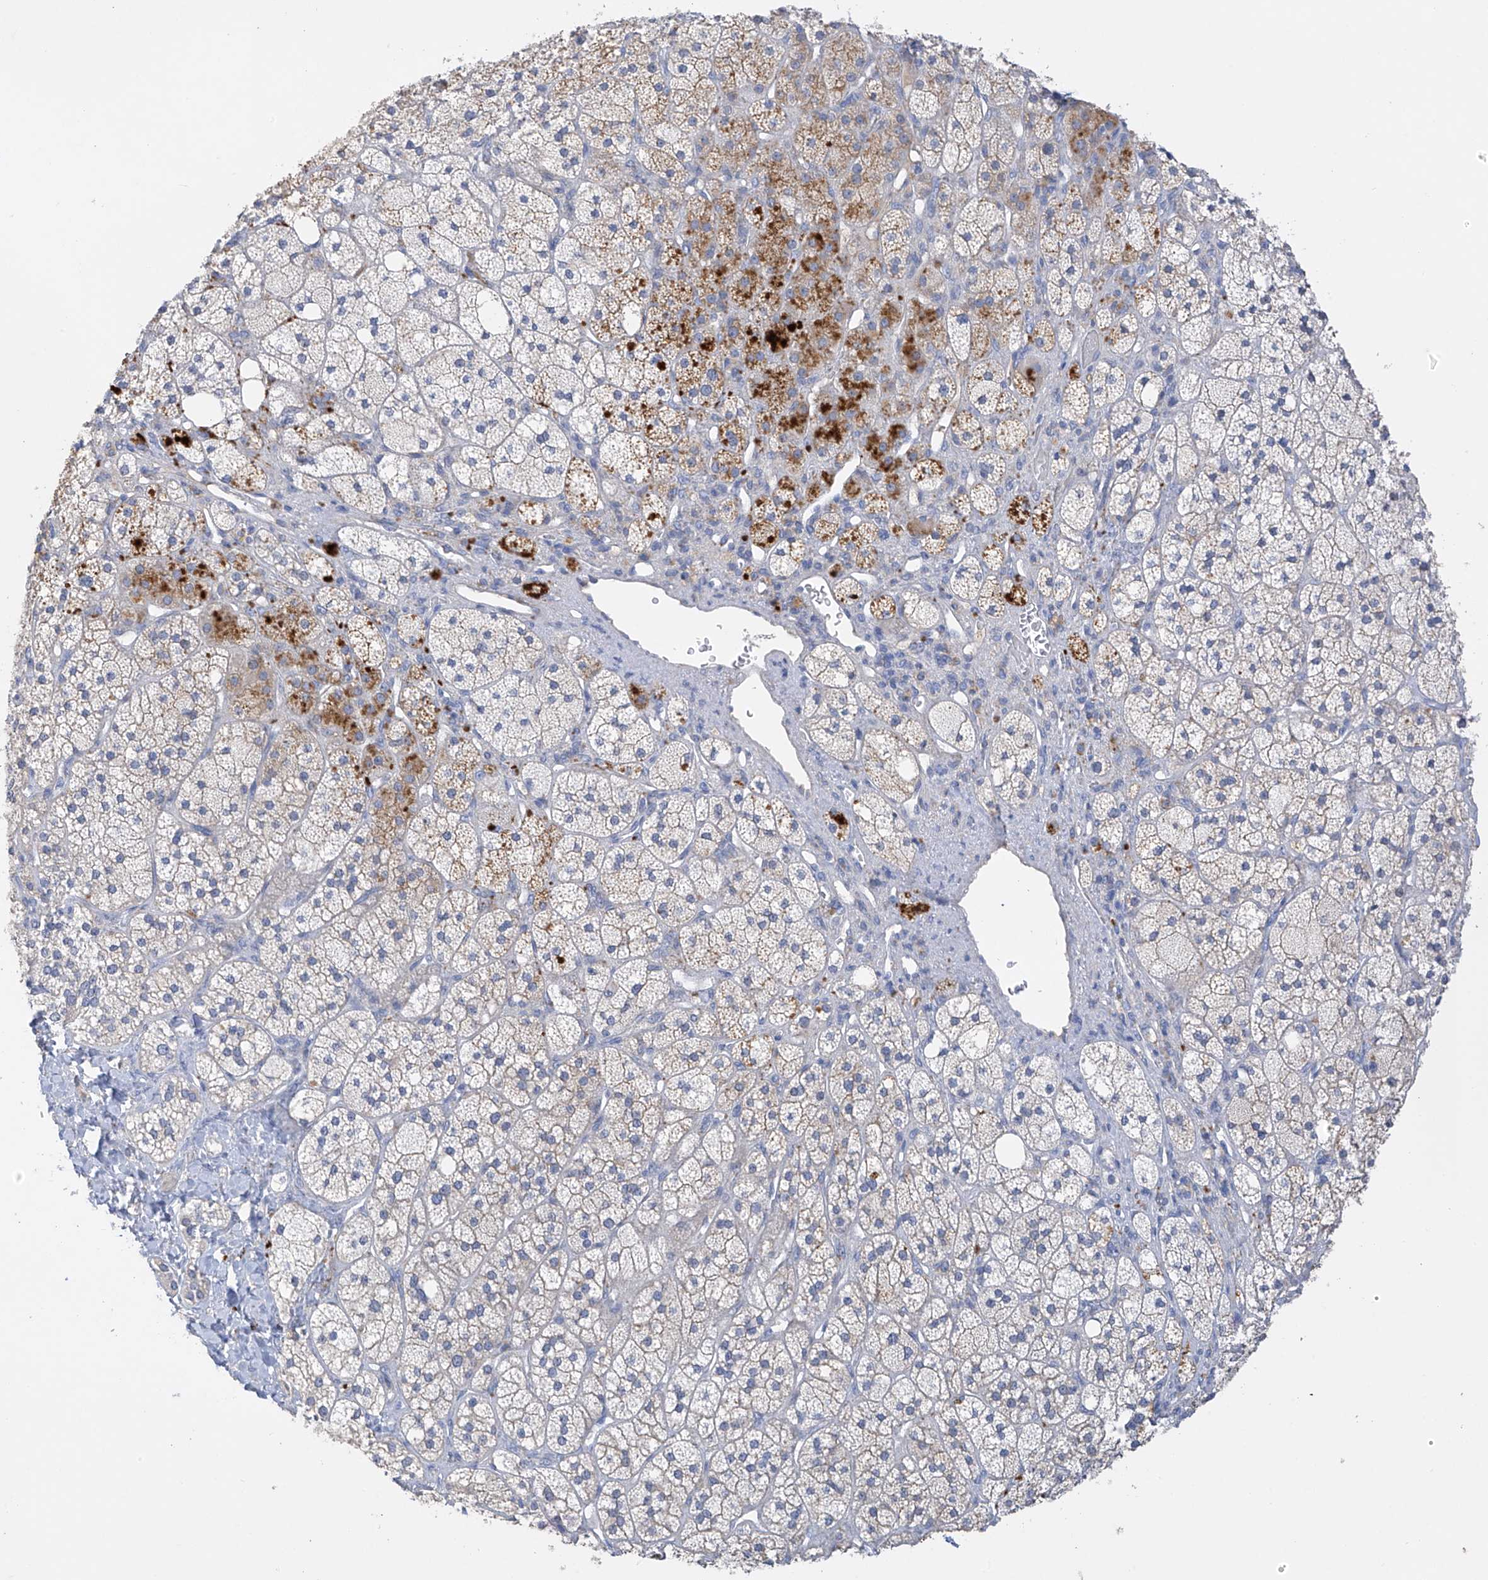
{"staining": {"intensity": "strong", "quantity": "<25%", "location": "cytoplasmic/membranous"}, "tissue": "adrenal gland", "cell_type": "Glandular cells", "image_type": "normal", "snomed": [{"axis": "morphology", "description": "Normal tissue, NOS"}, {"axis": "topography", "description": "Adrenal gland"}], "caption": "Immunohistochemical staining of unremarkable human adrenal gland reveals strong cytoplasmic/membranous protein staining in about <25% of glandular cells.", "gene": "PRSS12", "patient": {"sex": "male", "age": 61}}